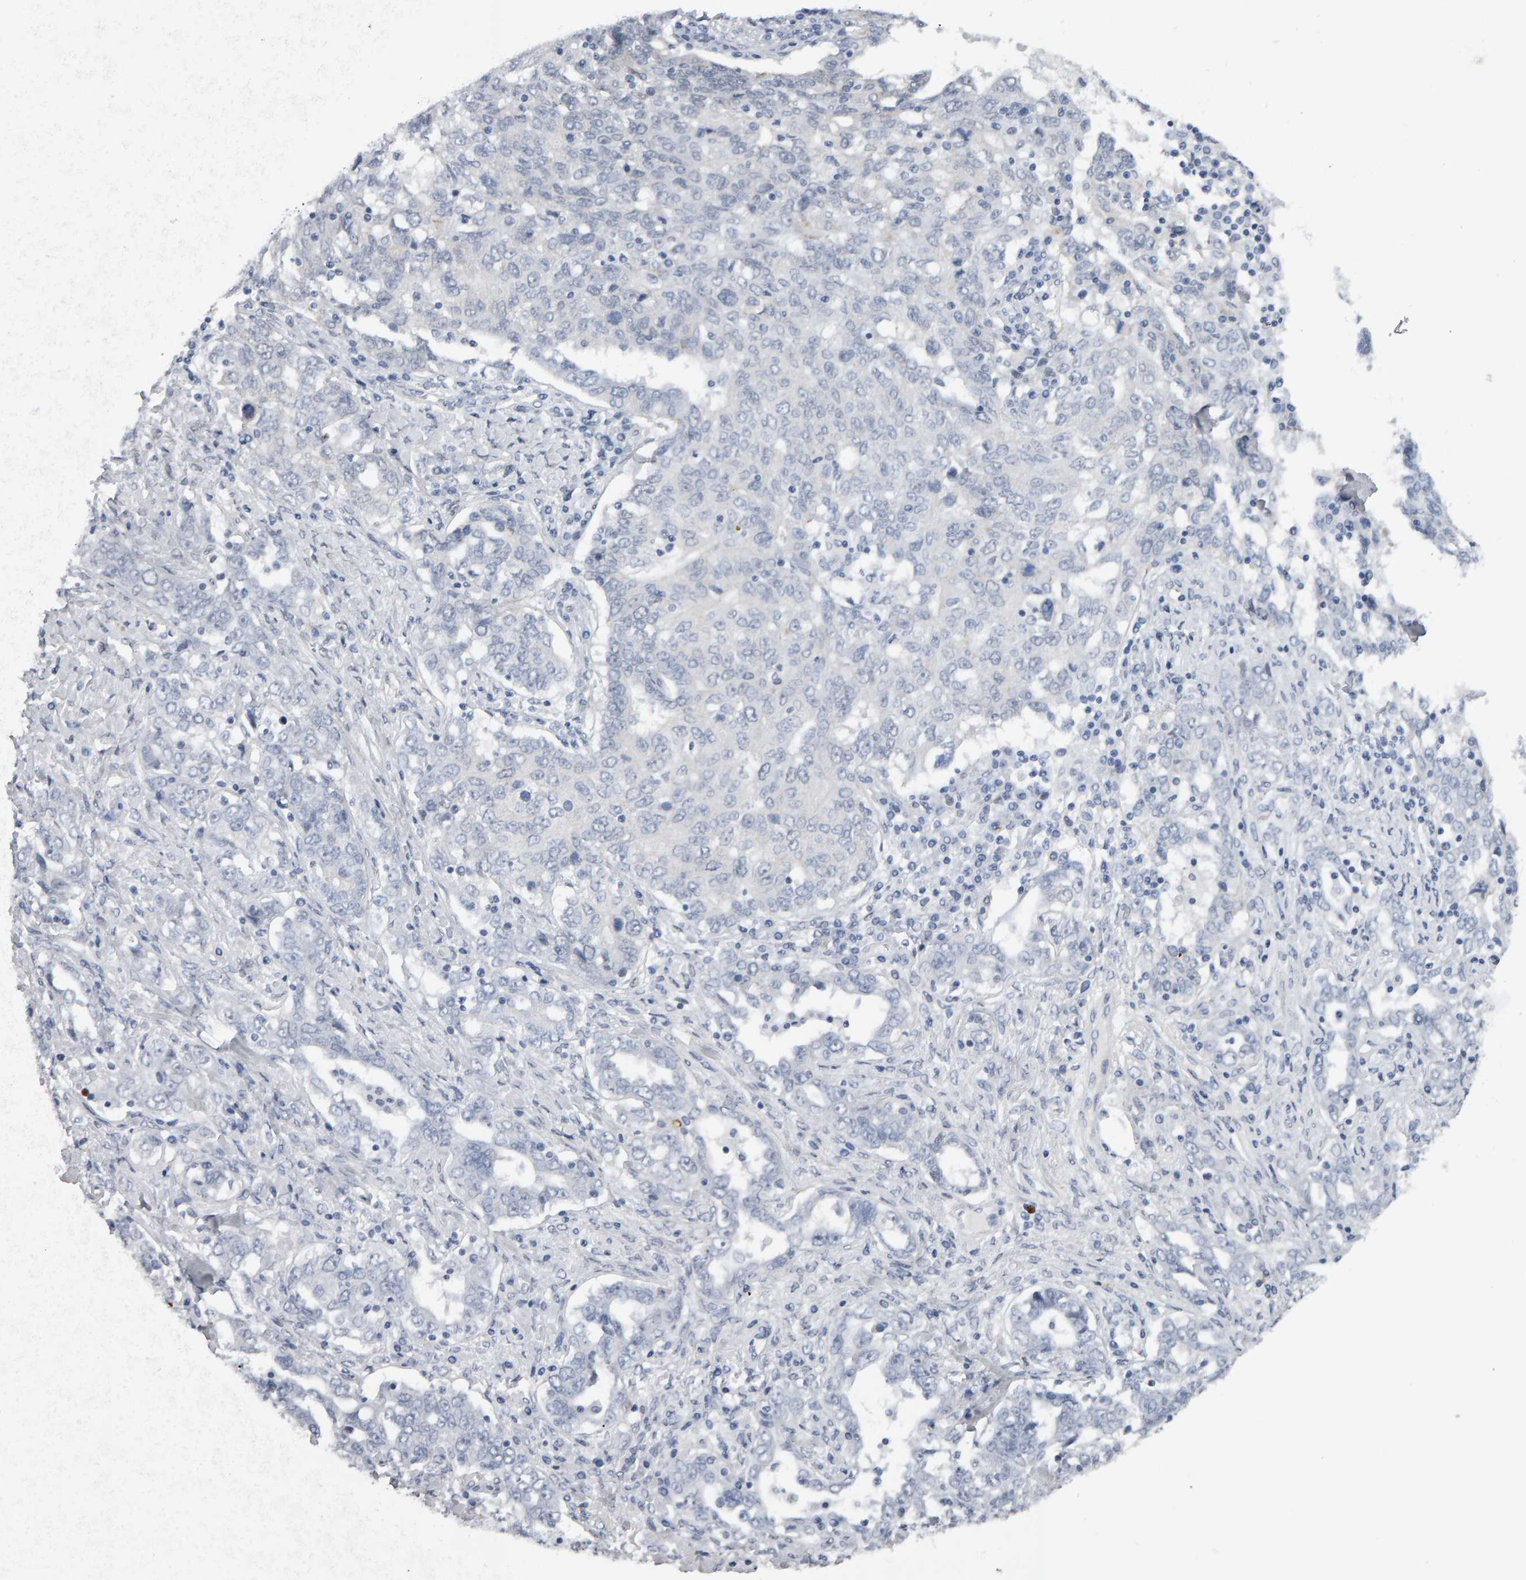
{"staining": {"intensity": "negative", "quantity": "none", "location": "none"}, "tissue": "ovarian cancer", "cell_type": "Tumor cells", "image_type": "cancer", "snomed": [{"axis": "morphology", "description": "Carcinoma, endometroid"}, {"axis": "topography", "description": "Ovary"}], "caption": "Human endometroid carcinoma (ovarian) stained for a protein using immunohistochemistry (IHC) displays no positivity in tumor cells.", "gene": "IPO8", "patient": {"sex": "female", "age": 62}}